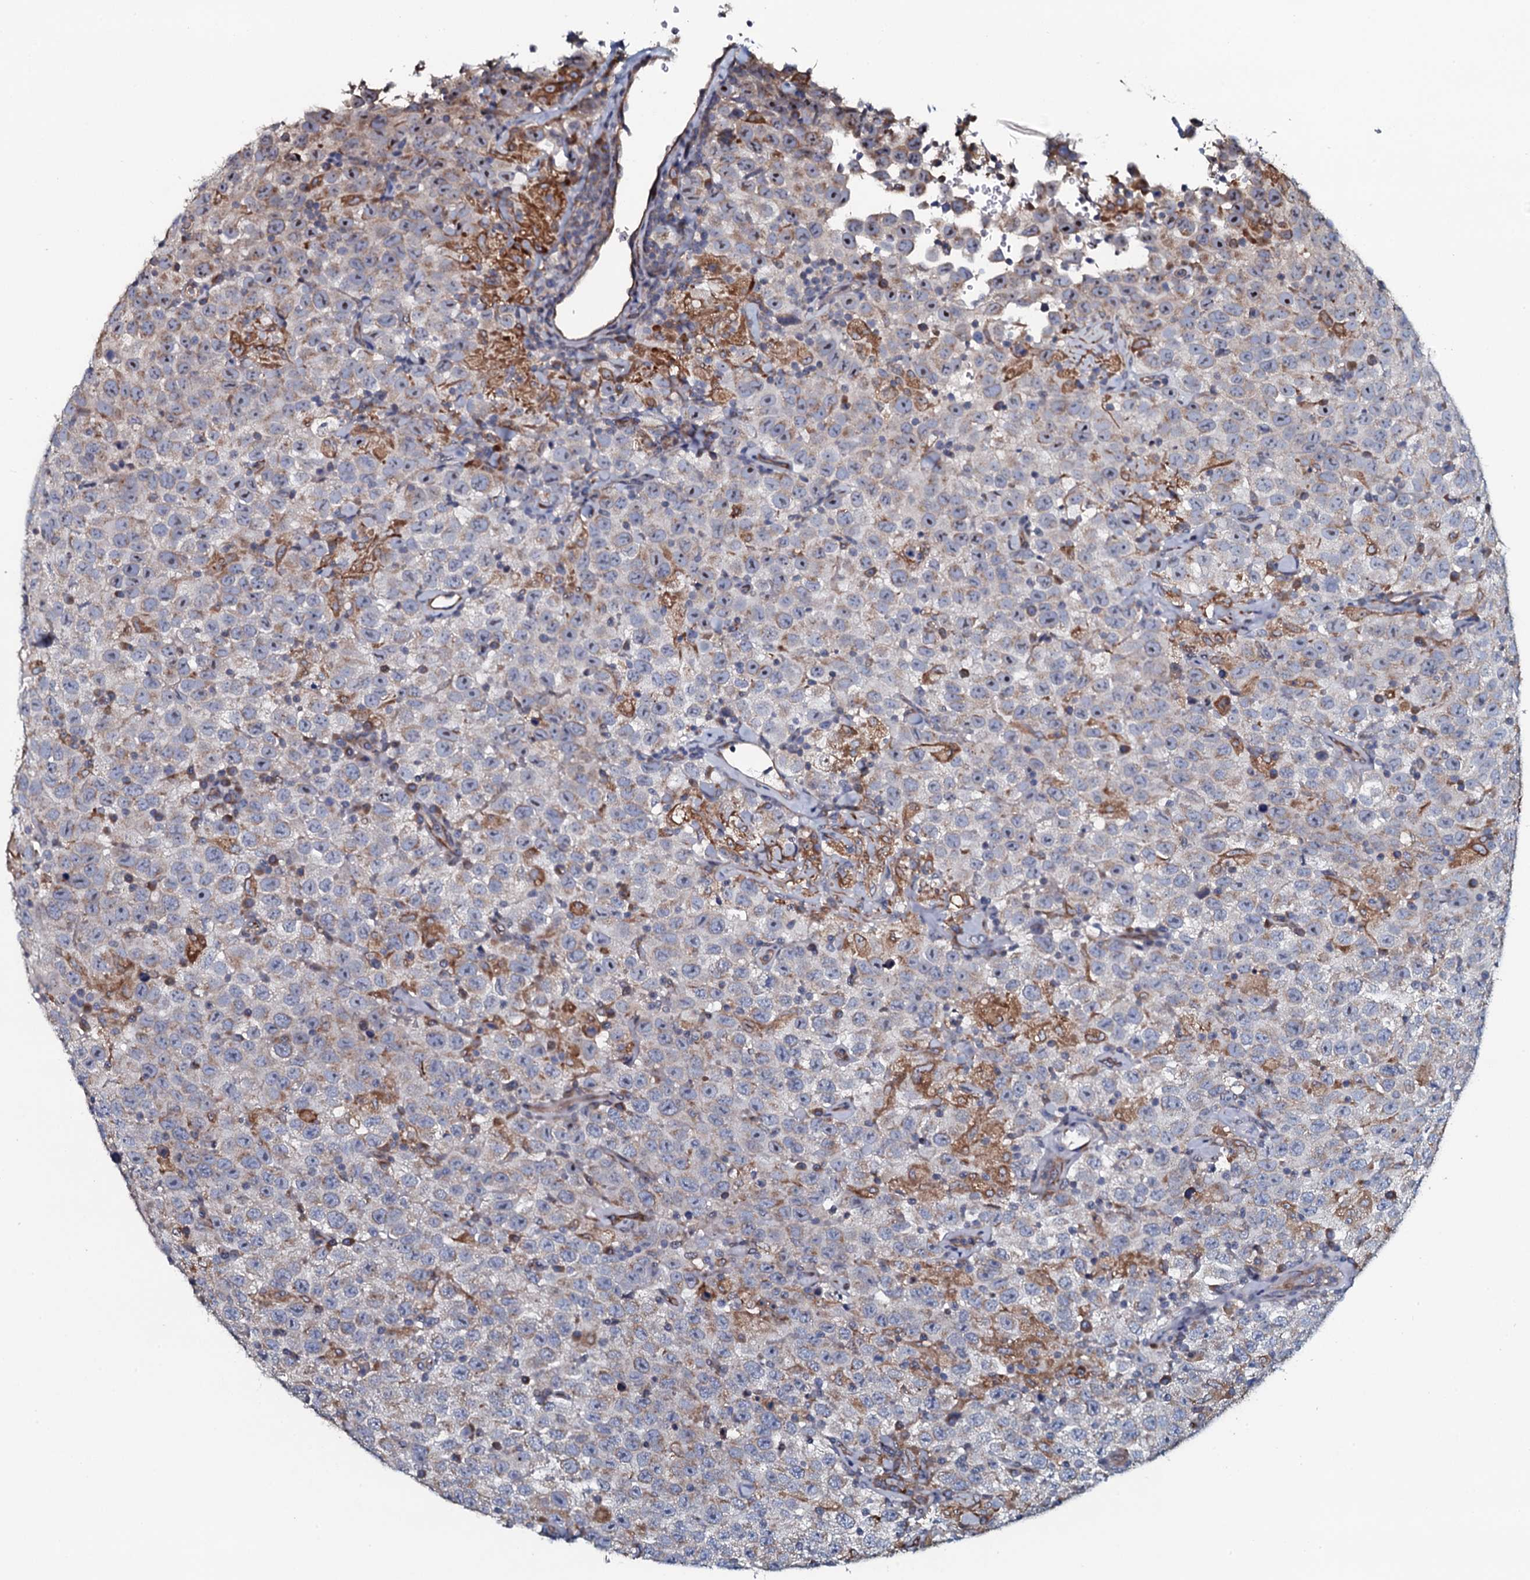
{"staining": {"intensity": "weak", "quantity": "<25%", "location": "cytoplasmic/membranous"}, "tissue": "testis cancer", "cell_type": "Tumor cells", "image_type": "cancer", "snomed": [{"axis": "morphology", "description": "Seminoma, NOS"}, {"axis": "topography", "description": "Testis"}], "caption": "Tumor cells show no significant protein expression in testis cancer.", "gene": "TMEM151A", "patient": {"sex": "male", "age": 41}}